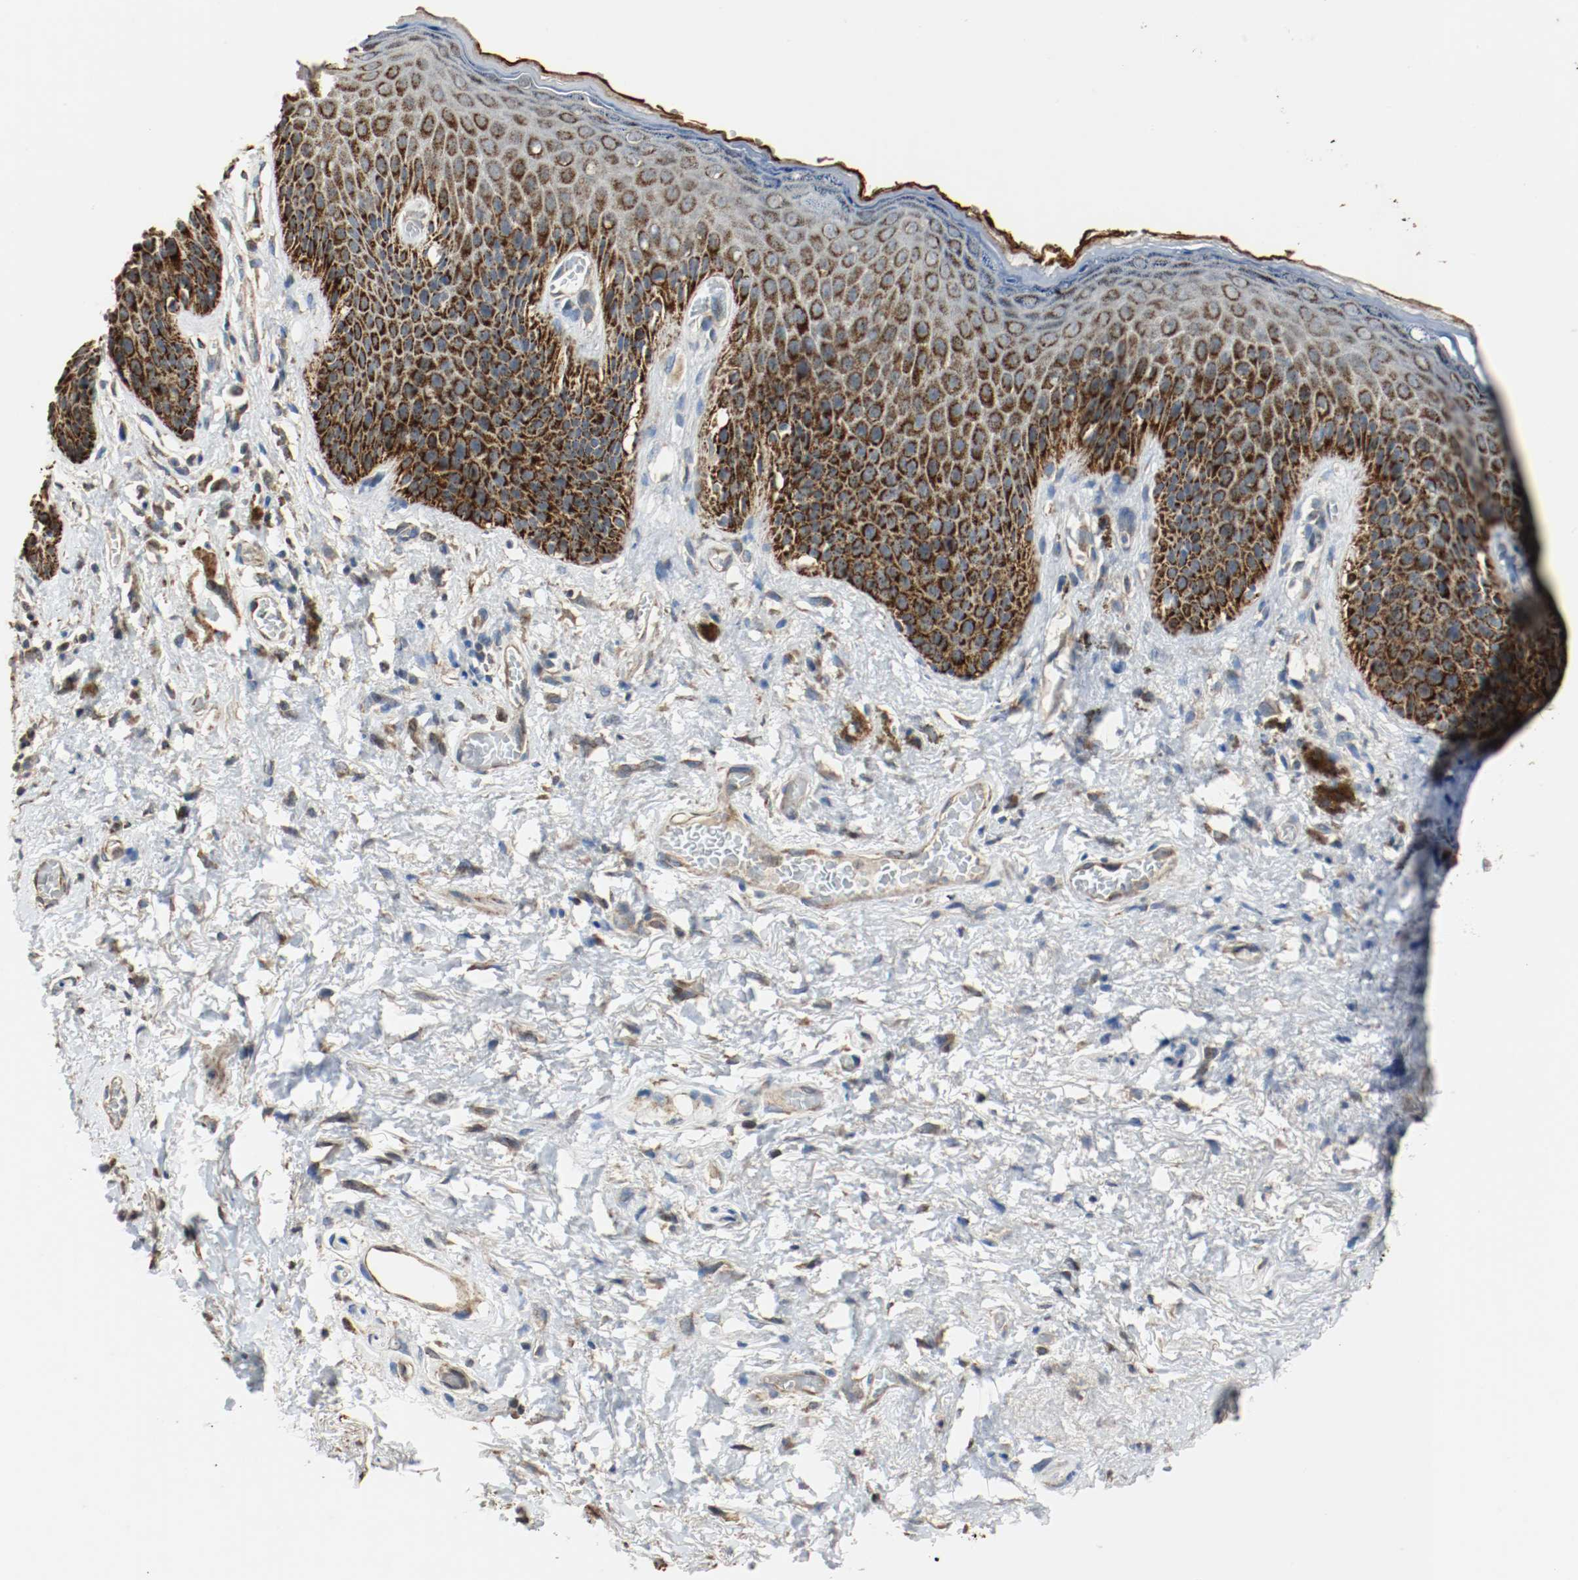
{"staining": {"intensity": "strong", "quantity": ">75%", "location": "cytoplasmic/membranous"}, "tissue": "skin", "cell_type": "Epidermal cells", "image_type": "normal", "snomed": [{"axis": "morphology", "description": "Normal tissue, NOS"}, {"axis": "topography", "description": "Anal"}], "caption": "Normal skin reveals strong cytoplasmic/membranous positivity in about >75% of epidermal cells (DAB = brown stain, brightfield microscopy at high magnification)..", "gene": "ALDH4A1", "patient": {"sex": "female", "age": 46}}